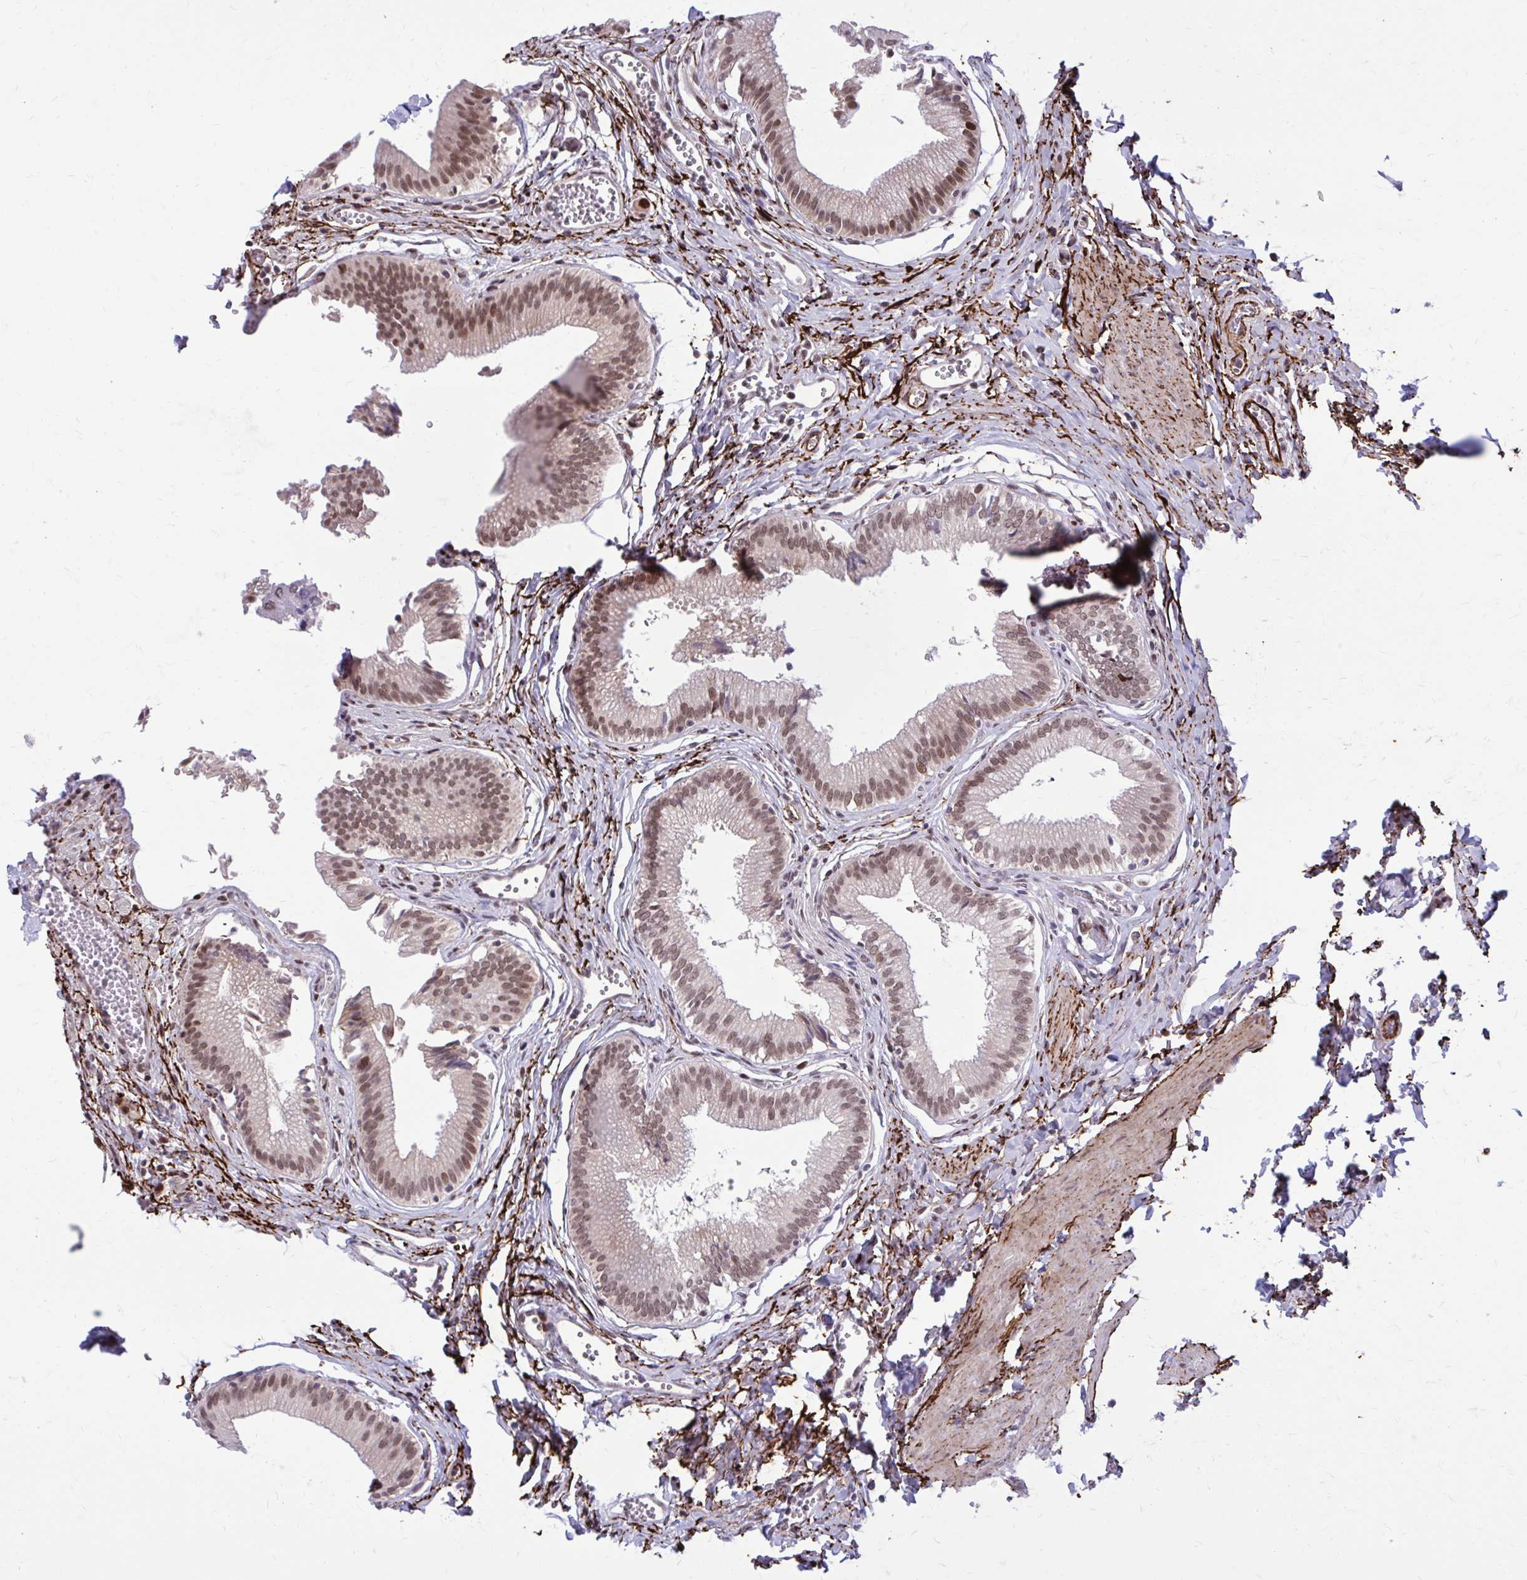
{"staining": {"intensity": "moderate", "quantity": ">75%", "location": "nuclear"}, "tissue": "gallbladder", "cell_type": "Glandular cells", "image_type": "normal", "snomed": [{"axis": "morphology", "description": "Normal tissue, NOS"}, {"axis": "topography", "description": "Gallbladder"}, {"axis": "topography", "description": "Peripheral nerve tissue"}], "caption": "Immunohistochemical staining of benign gallbladder exhibits medium levels of moderate nuclear staining in approximately >75% of glandular cells.", "gene": "PSME4", "patient": {"sex": "male", "age": 17}}